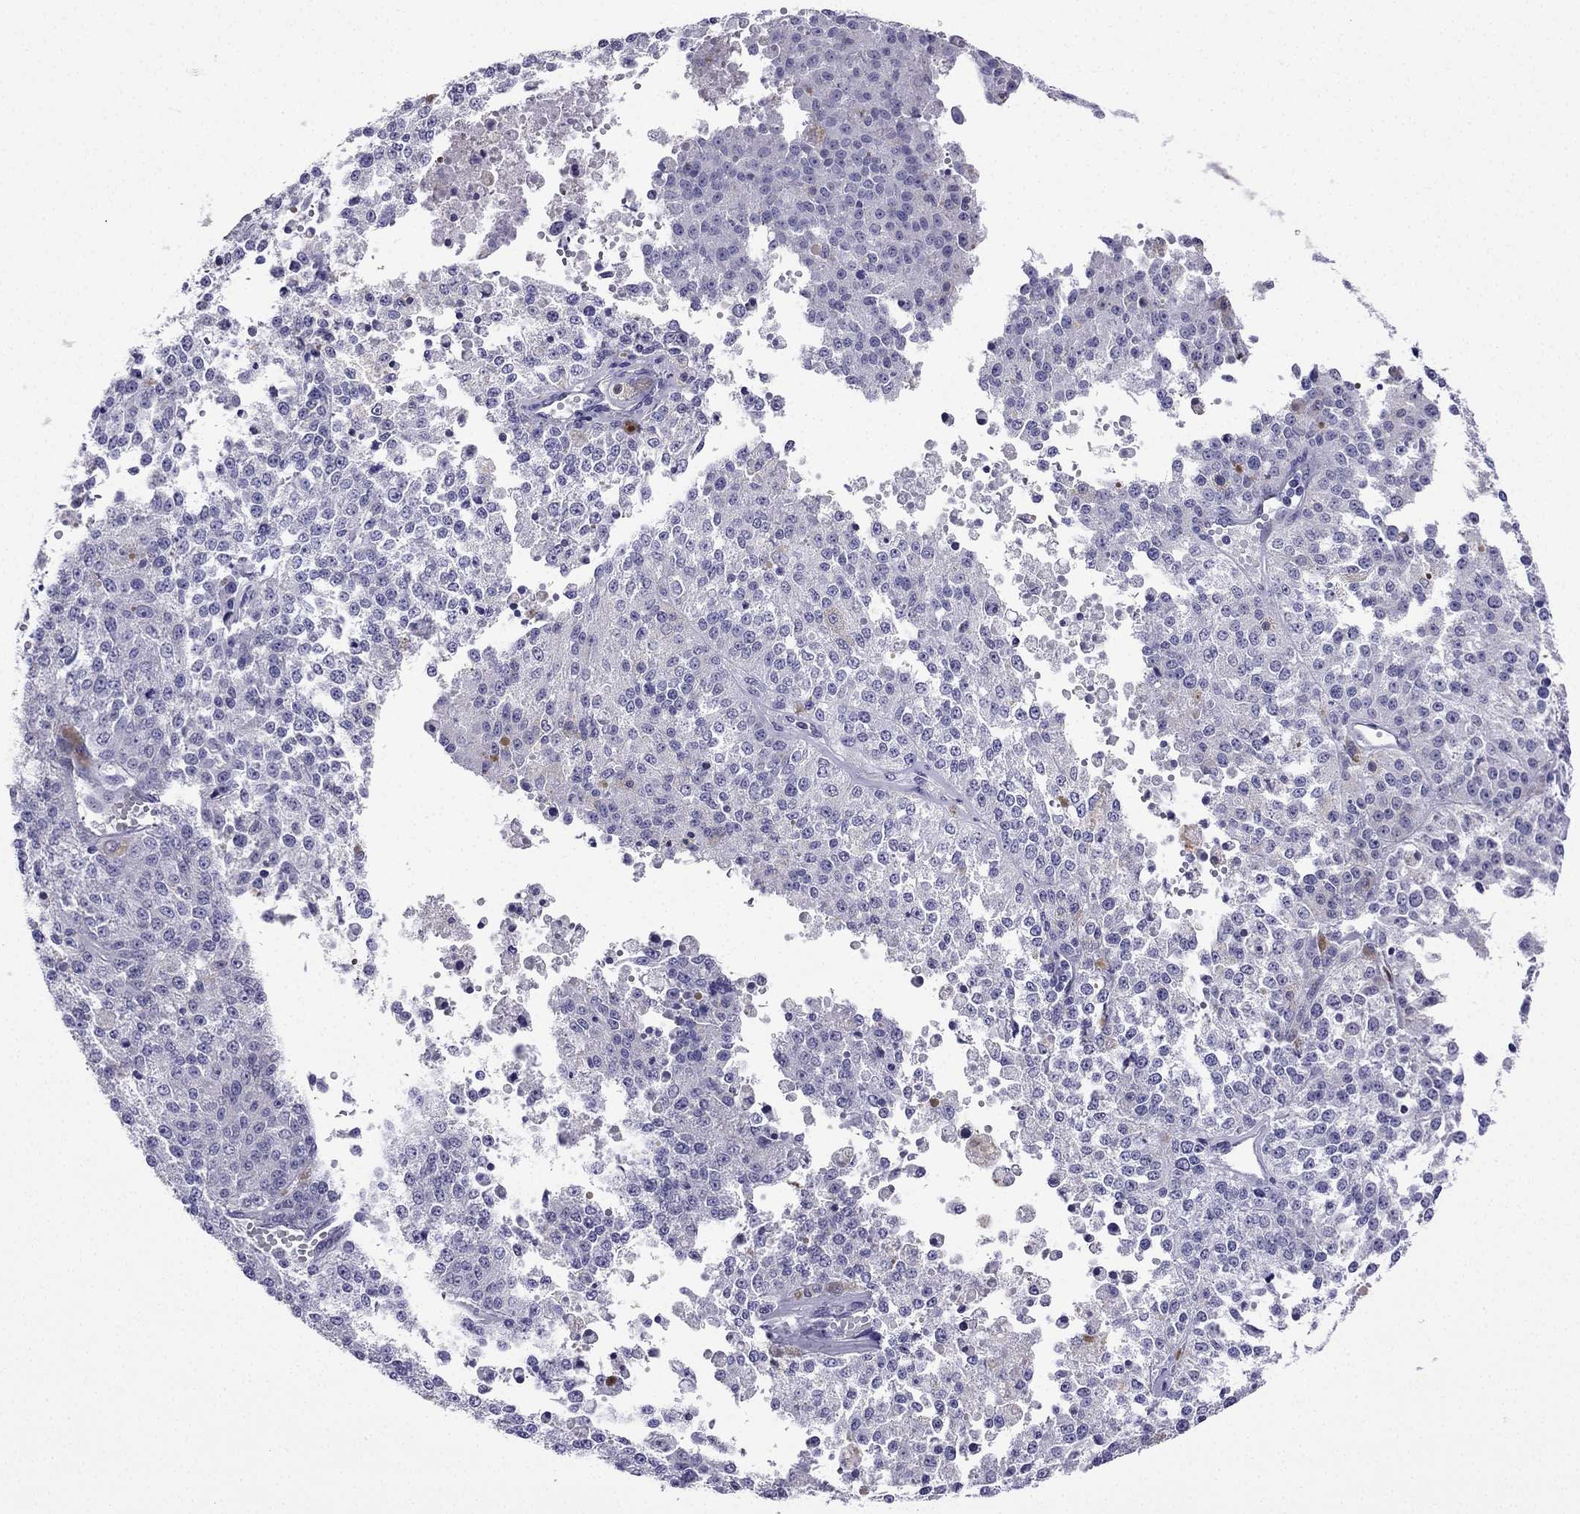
{"staining": {"intensity": "negative", "quantity": "none", "location": "none"}, "tissue": "melanoma", "cell_type": "Tumor cells", "image_type": "cancer", "snomed": [{"axis": "morphology", "description": "Malignant melanoma, Metastatic site"}, {"axis": "topography", "description": "Lymph node"}], "caption": "Immunohistochemistry (IHC) image of neoplastic tissue: human malignant melanoma (metastatic site) stained with DAB (3,3'-diaminobenzidine) reveals no significant protein expression in tumor cells. (DAB IHC with hematoxylin counter stain).", "gene": "KCNJ10", "patient": {"sex": "female", "age": 64}}